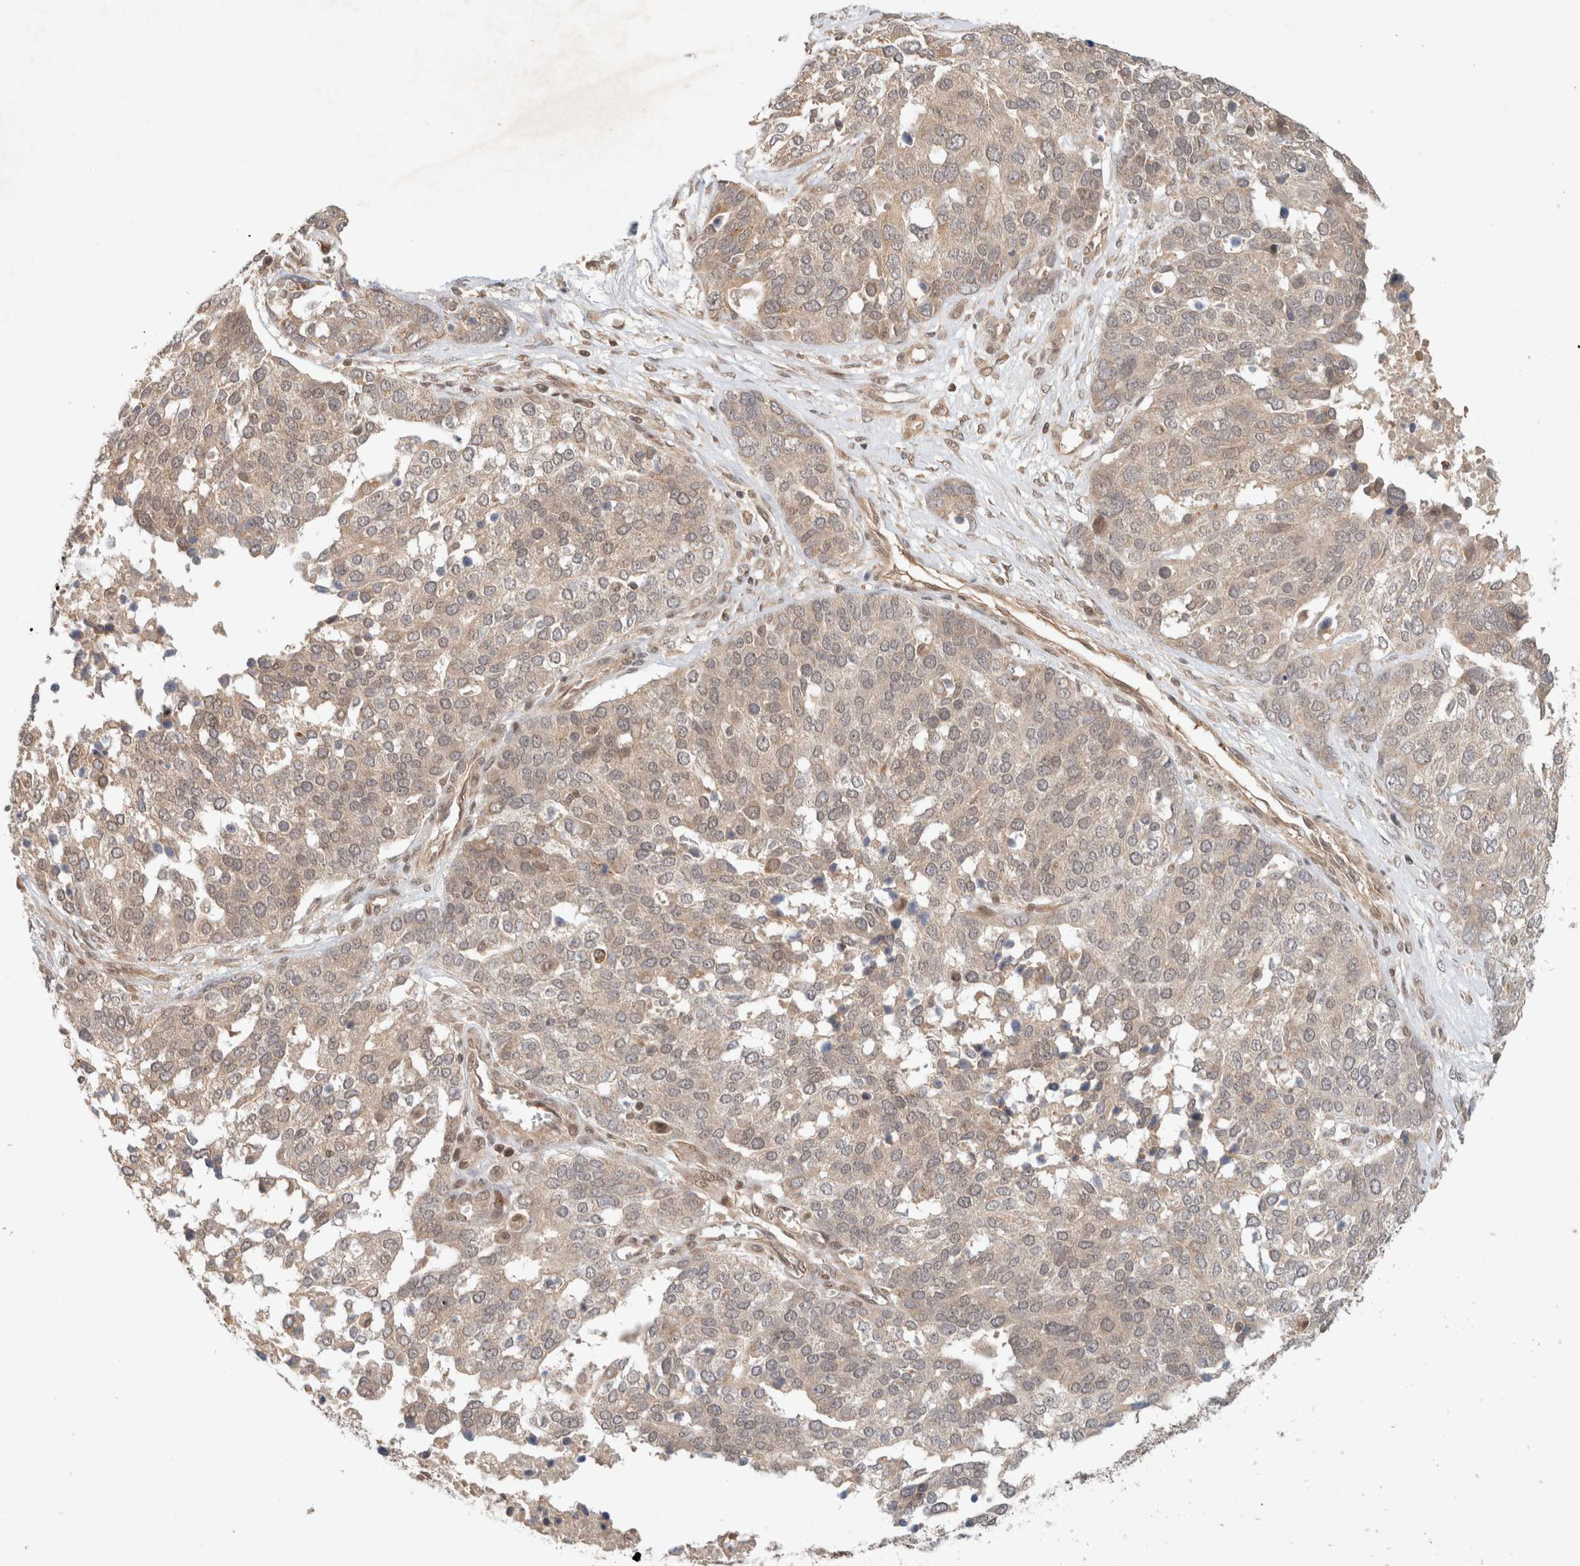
{"staining": {"intensity": "weak", "quantity": ">75%", "location": "cytoplasmic/membranous"}, "tissue": "ovarian cancer", "cell_type": "Tumor cells", "image_type": "cancer", "snomed": [{"axis": "morphology", "description": "Cystadenocarcinoma, serous, NOS"}, {"axis": "topography", "description": "Ovary"}], "caption": "The immunohistochemical stain shows weak cytoplasmic/membranous staining in tumor cells of ovarian cancer (serous cystadenocarcinoma) tissue. Nuclei are stained in blue.", "gene": "CAAP1", "patient": {"sex": "female", "age": 44}}